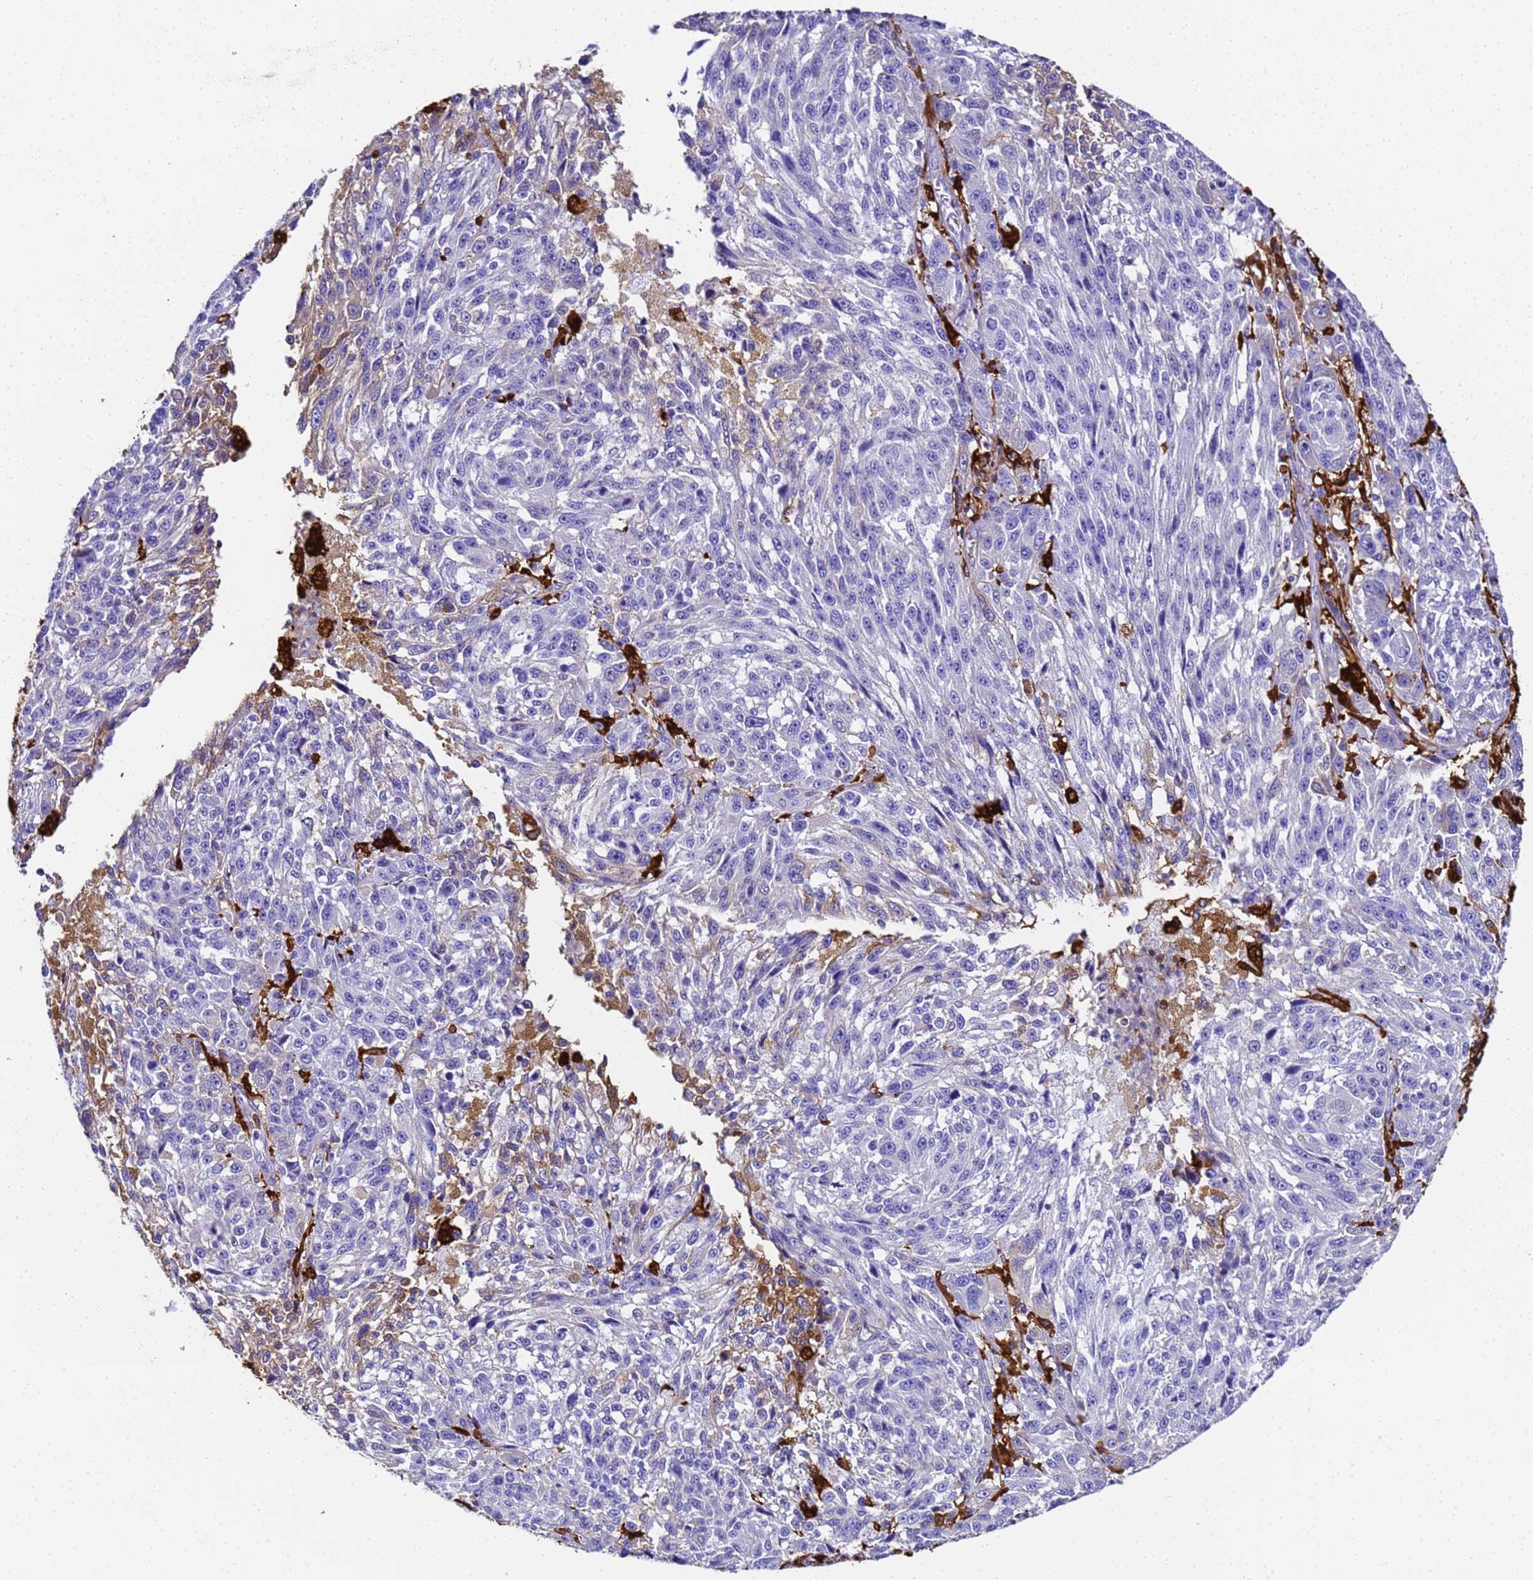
{"staining": {"intensity": "negative", "quantity": "none", "location": "none"}, "tissue": "melanoma", "cell_type": "Tumor cells", "image_type": "cancer", "snomed": [{"axis": "morphology", "description": "Malignant melanoma, NOS"}, {"axis": "topography", "description": "Skin"}], "caption": "Tumor cells are negative for protein expression in human malignant melanoma. (Immunohistochemistry, brightfield microscopy, high magnification).", "gene": "FTL", "patient": {"sex": "male", "age": 53}}